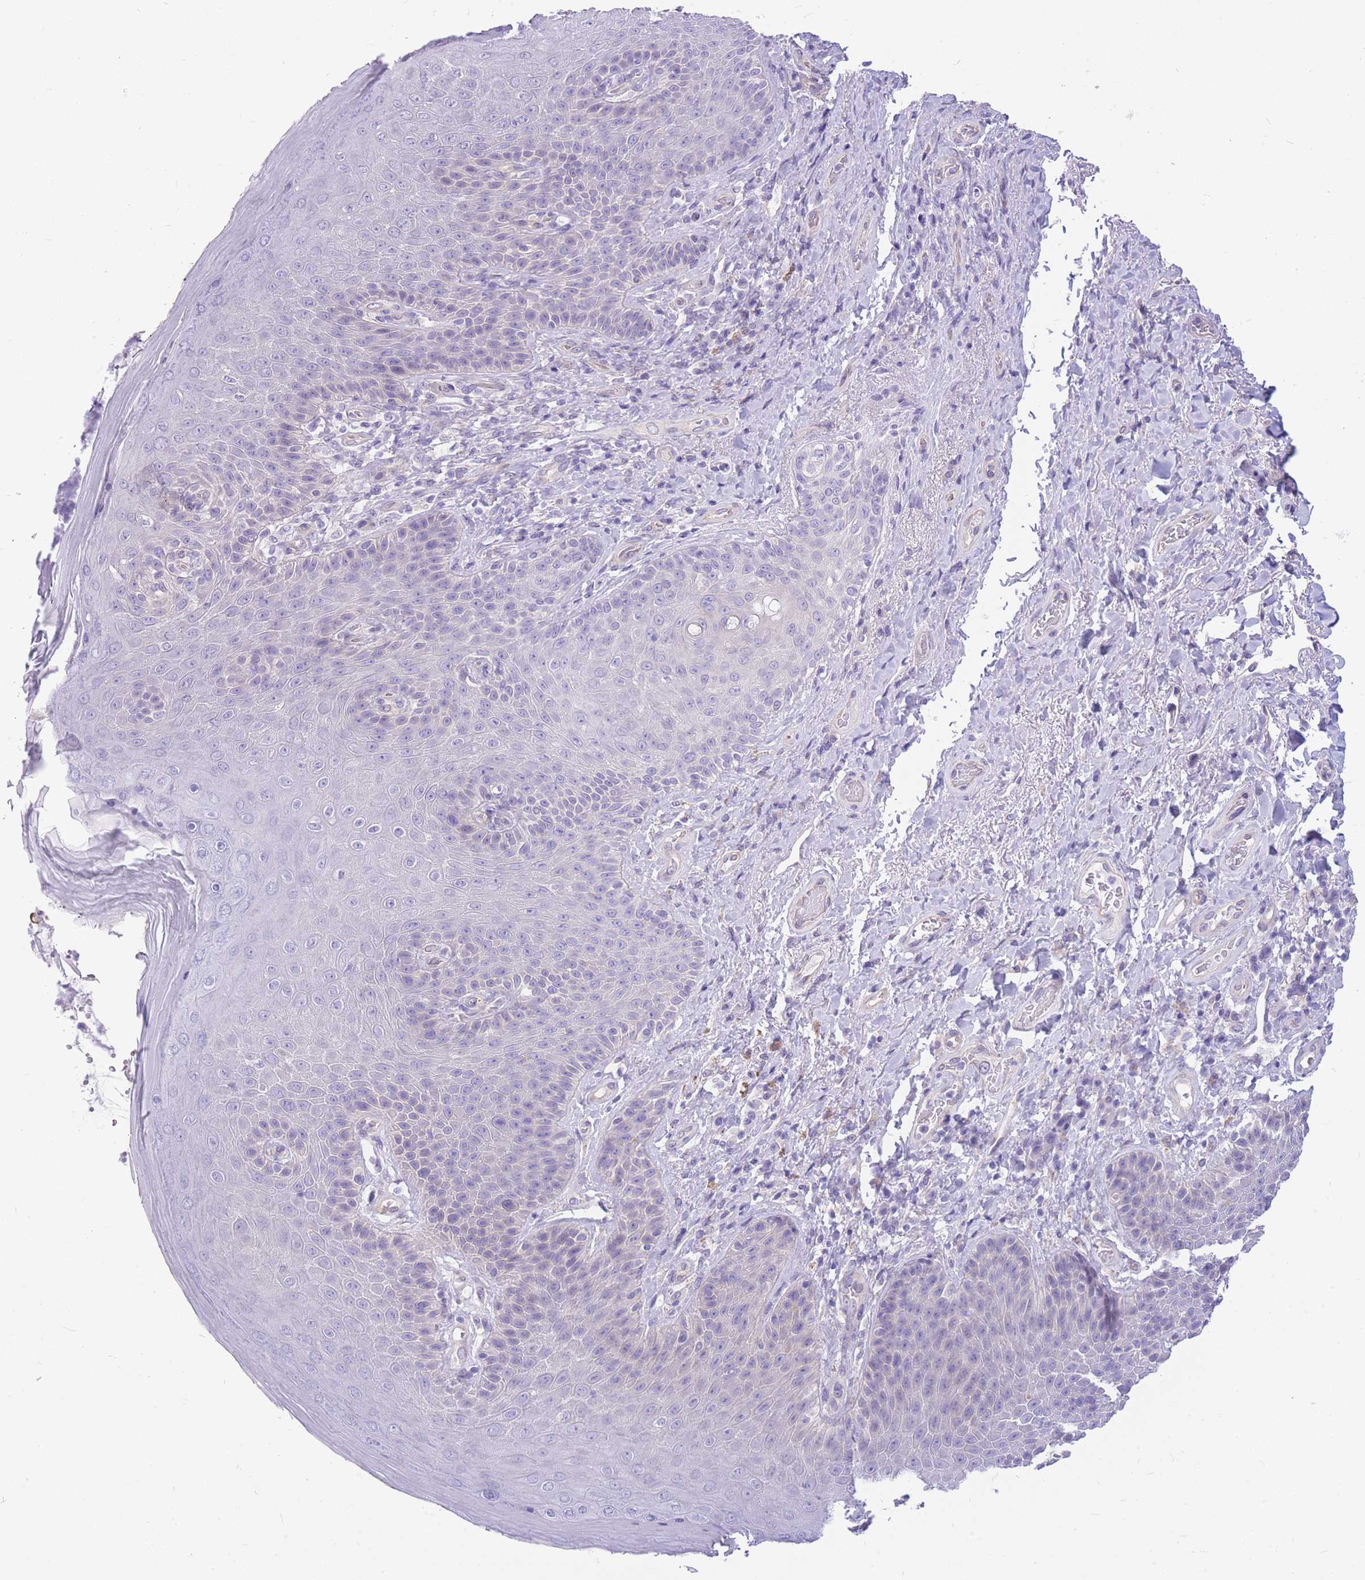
{"staining": {"intensity": "negative", "quantity": "none", "location": "none"}, "tissue": "skin", "cell_type": "Epidermal cells", "image_type": "normal", "snomed": [{"axis": "morphology", "description": "Normal tissue, NOS"}, {"axis": "topography", "description": "Anal"}], "caption": "Epidermal cells are negative for protein expression in normal human skin. (DAB immunohistochemistry (IHC), high magnification).", "gene": "ZNF311", "patient": {"sex": "female", "age": 89}}